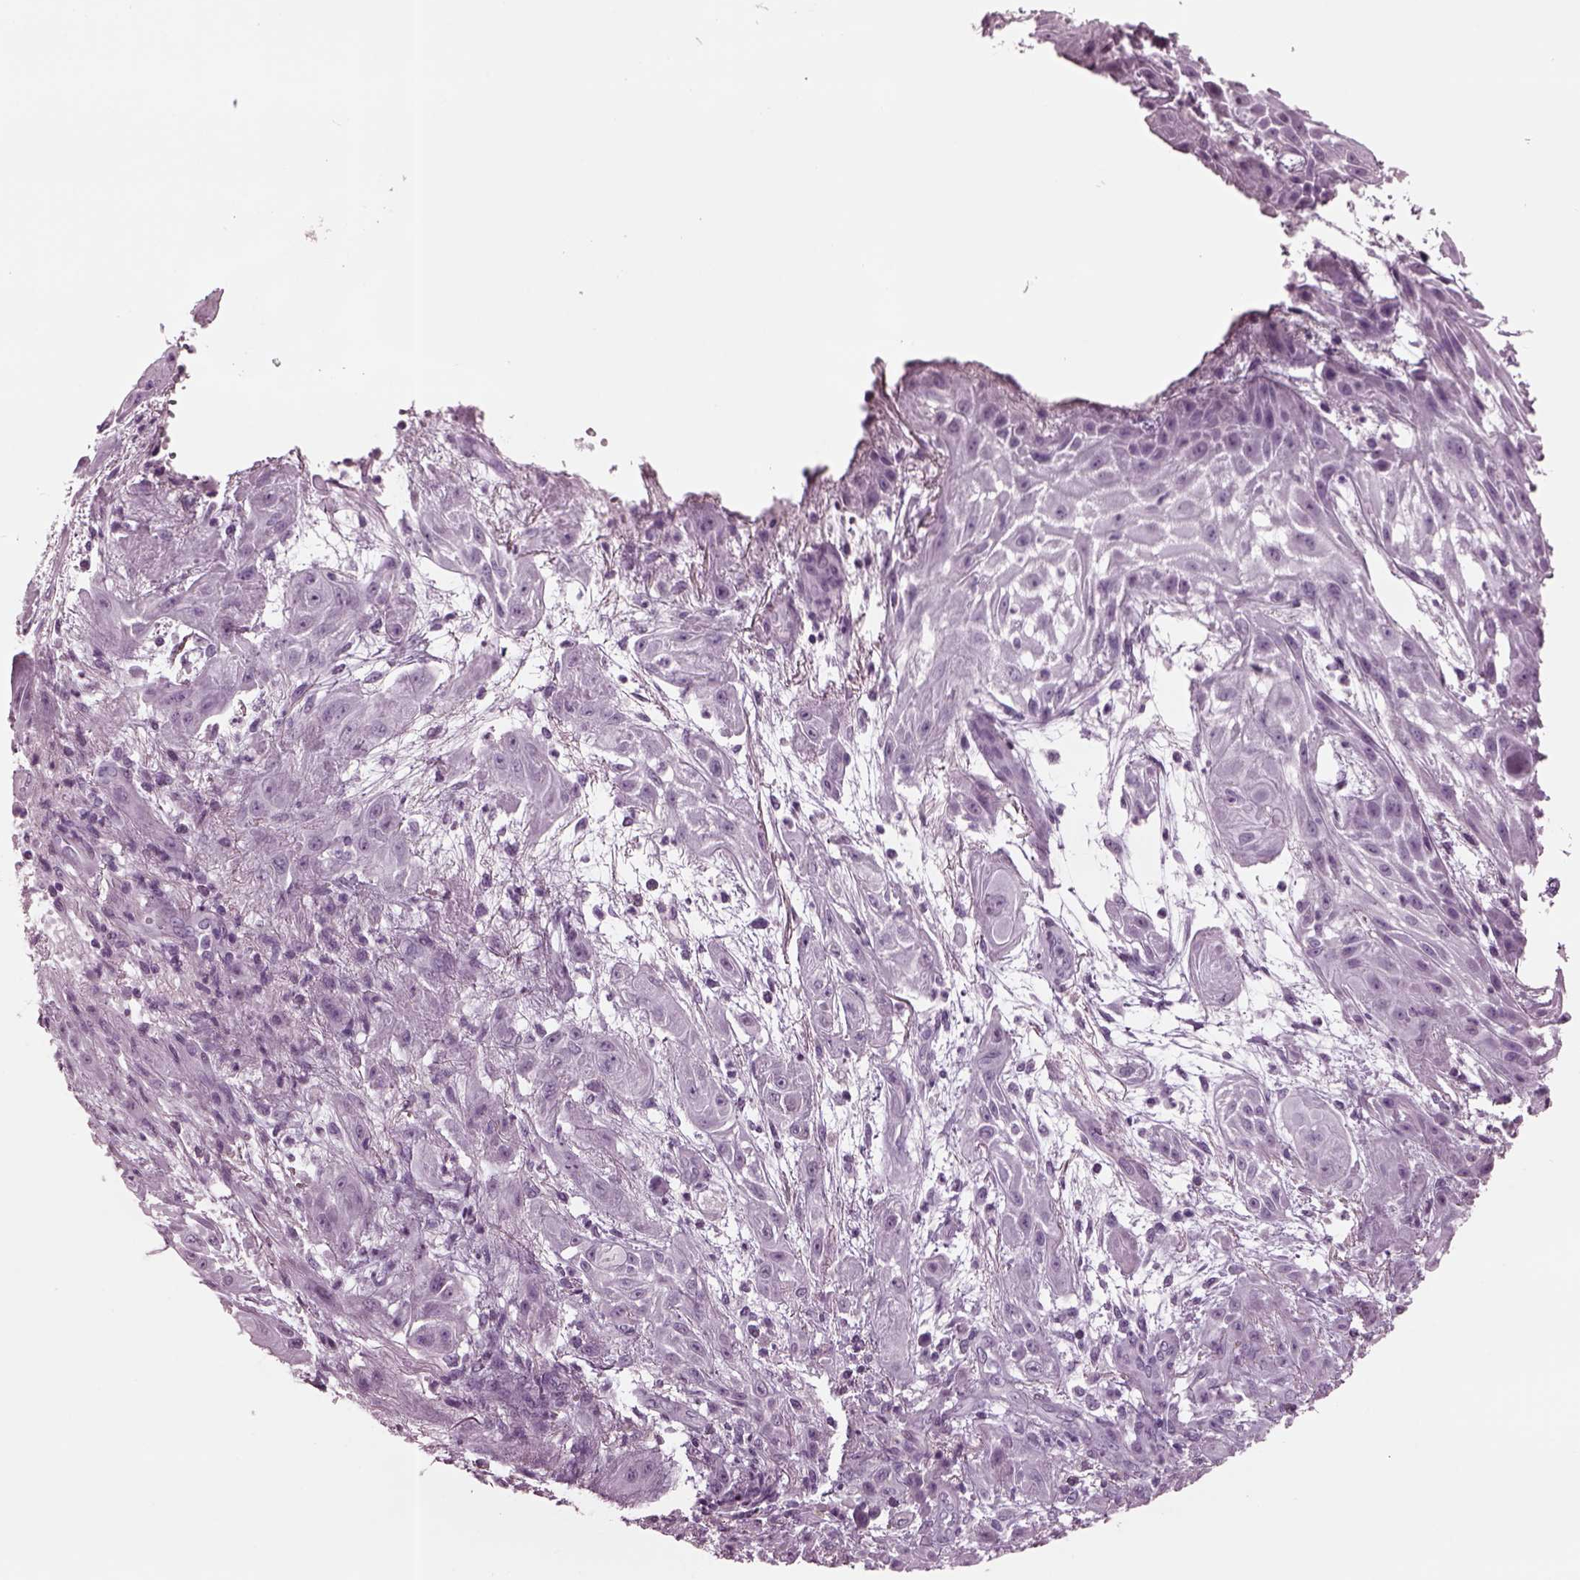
{"staining": {"intensity": "negative", "quantity": "none", "location": "none"}, "tissue": "skin cancer", "cell_type": "Tumor cells", "image_type": "cancer", "snomed": [{"axis": "morphology", "description": "Squamous cell carcinoma, NOS"}, {"axis": "topography", "description": "Skin"}], "caption": "Skin squamous cell carcinoma was stained to show a protein in brown. There is no significant expression in tumor cells. (DAB IHC with hematoxylin counter stain).", "gene": "TPPP2", "patient": {"sex": "male", "age": 62}}